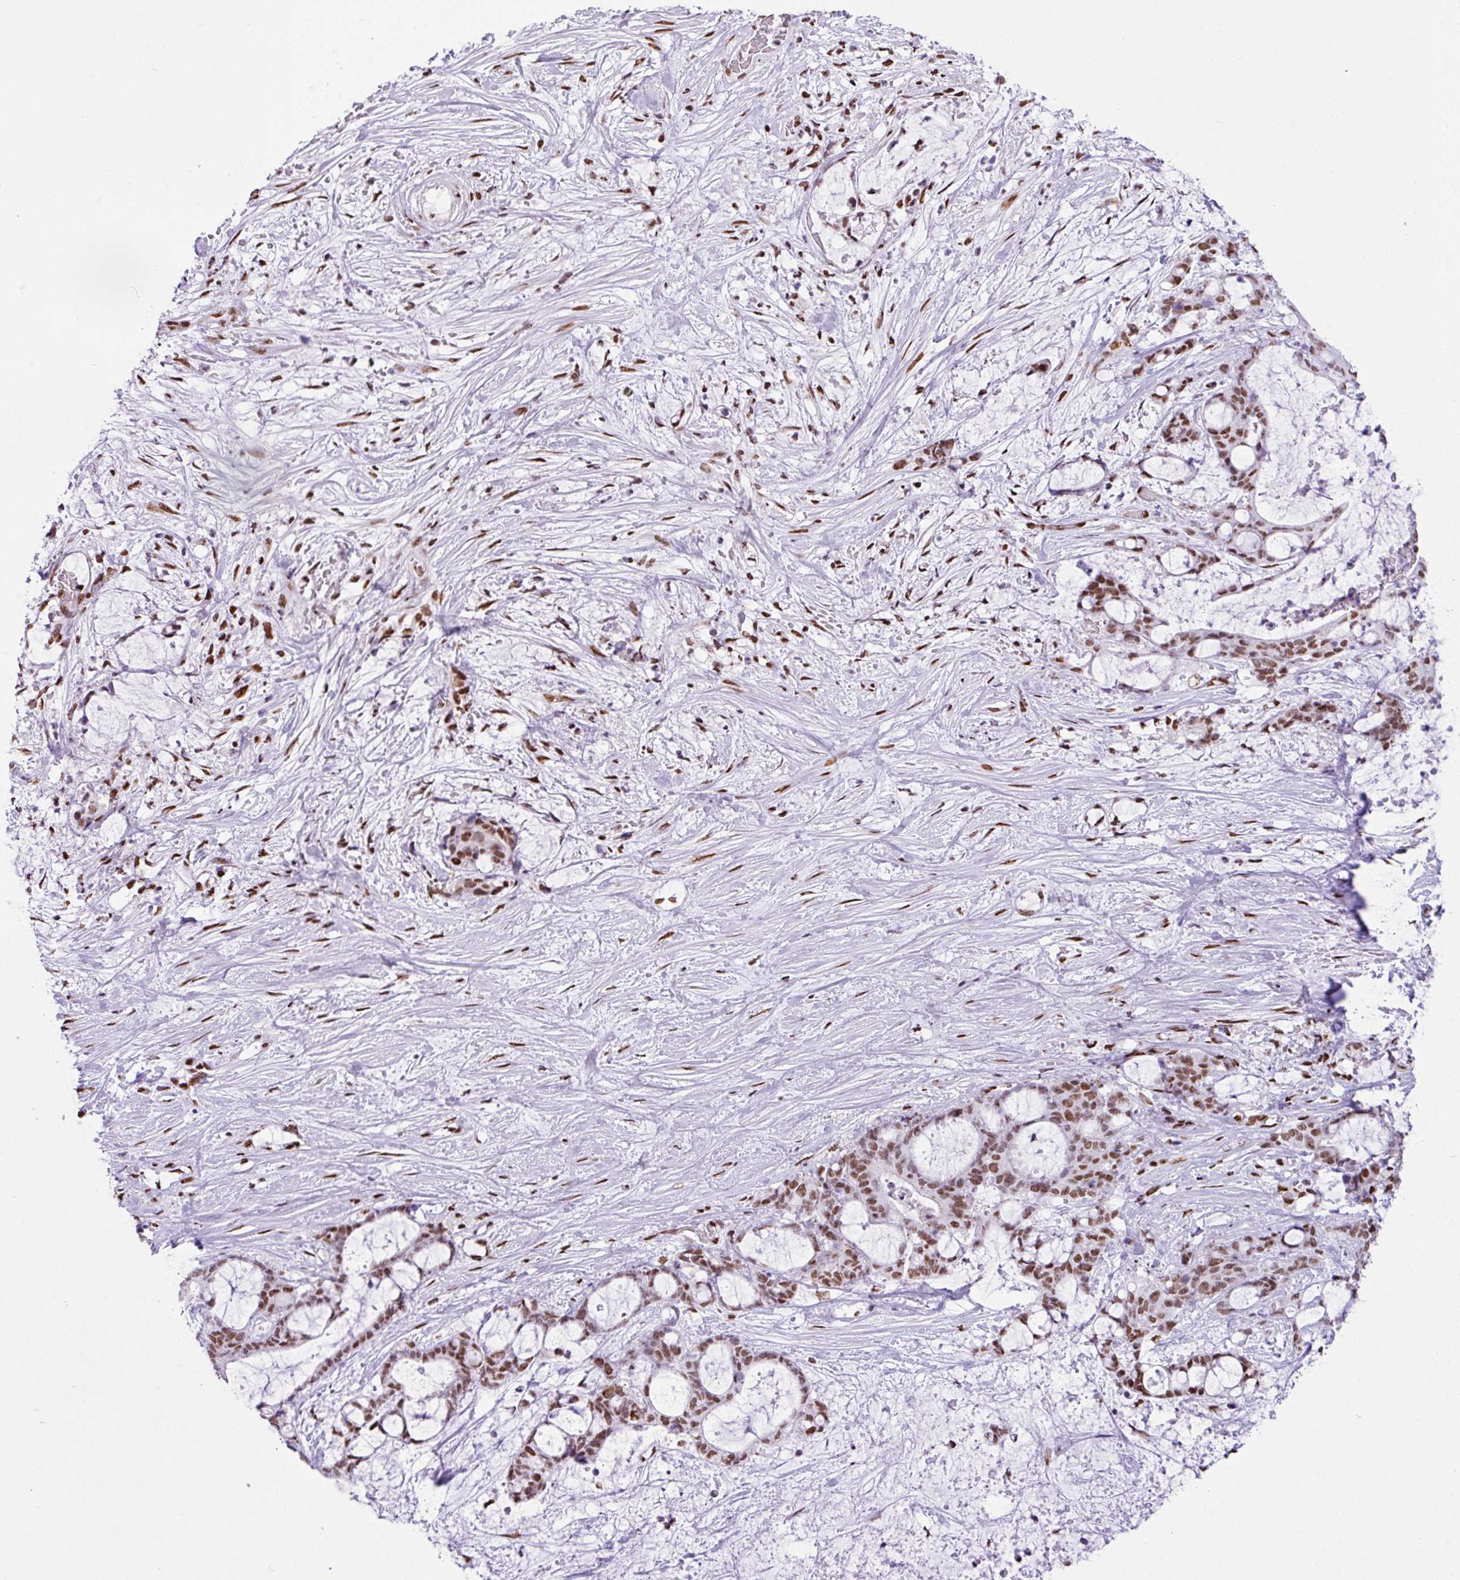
{"staining": {"intensity": "moderate", "quantity": ">75%", "location": "nuclear"}, "tissue": "liver cancer", "cell_type": "Tumor cells", "image_type": "cancer", "snomed": [{"axis": "morphology", "description": "Normal tissue, NOS"}, {"axis": "morphology", "description": "Cholangiocarcinoma"}, {"axis": "topography", "description": "Liver"}, {"axis": "topography", "description": "Peripheral nerve tissue"}], "caption": "IHC image of human cholangiocarcinoma (liver) stained for a protein (brown), which displays medium levels of moderate nuclear expression in approximately >75% of tumor cells.", "gene": "RARG", "patient": {"sex": "female", "age": 73}}